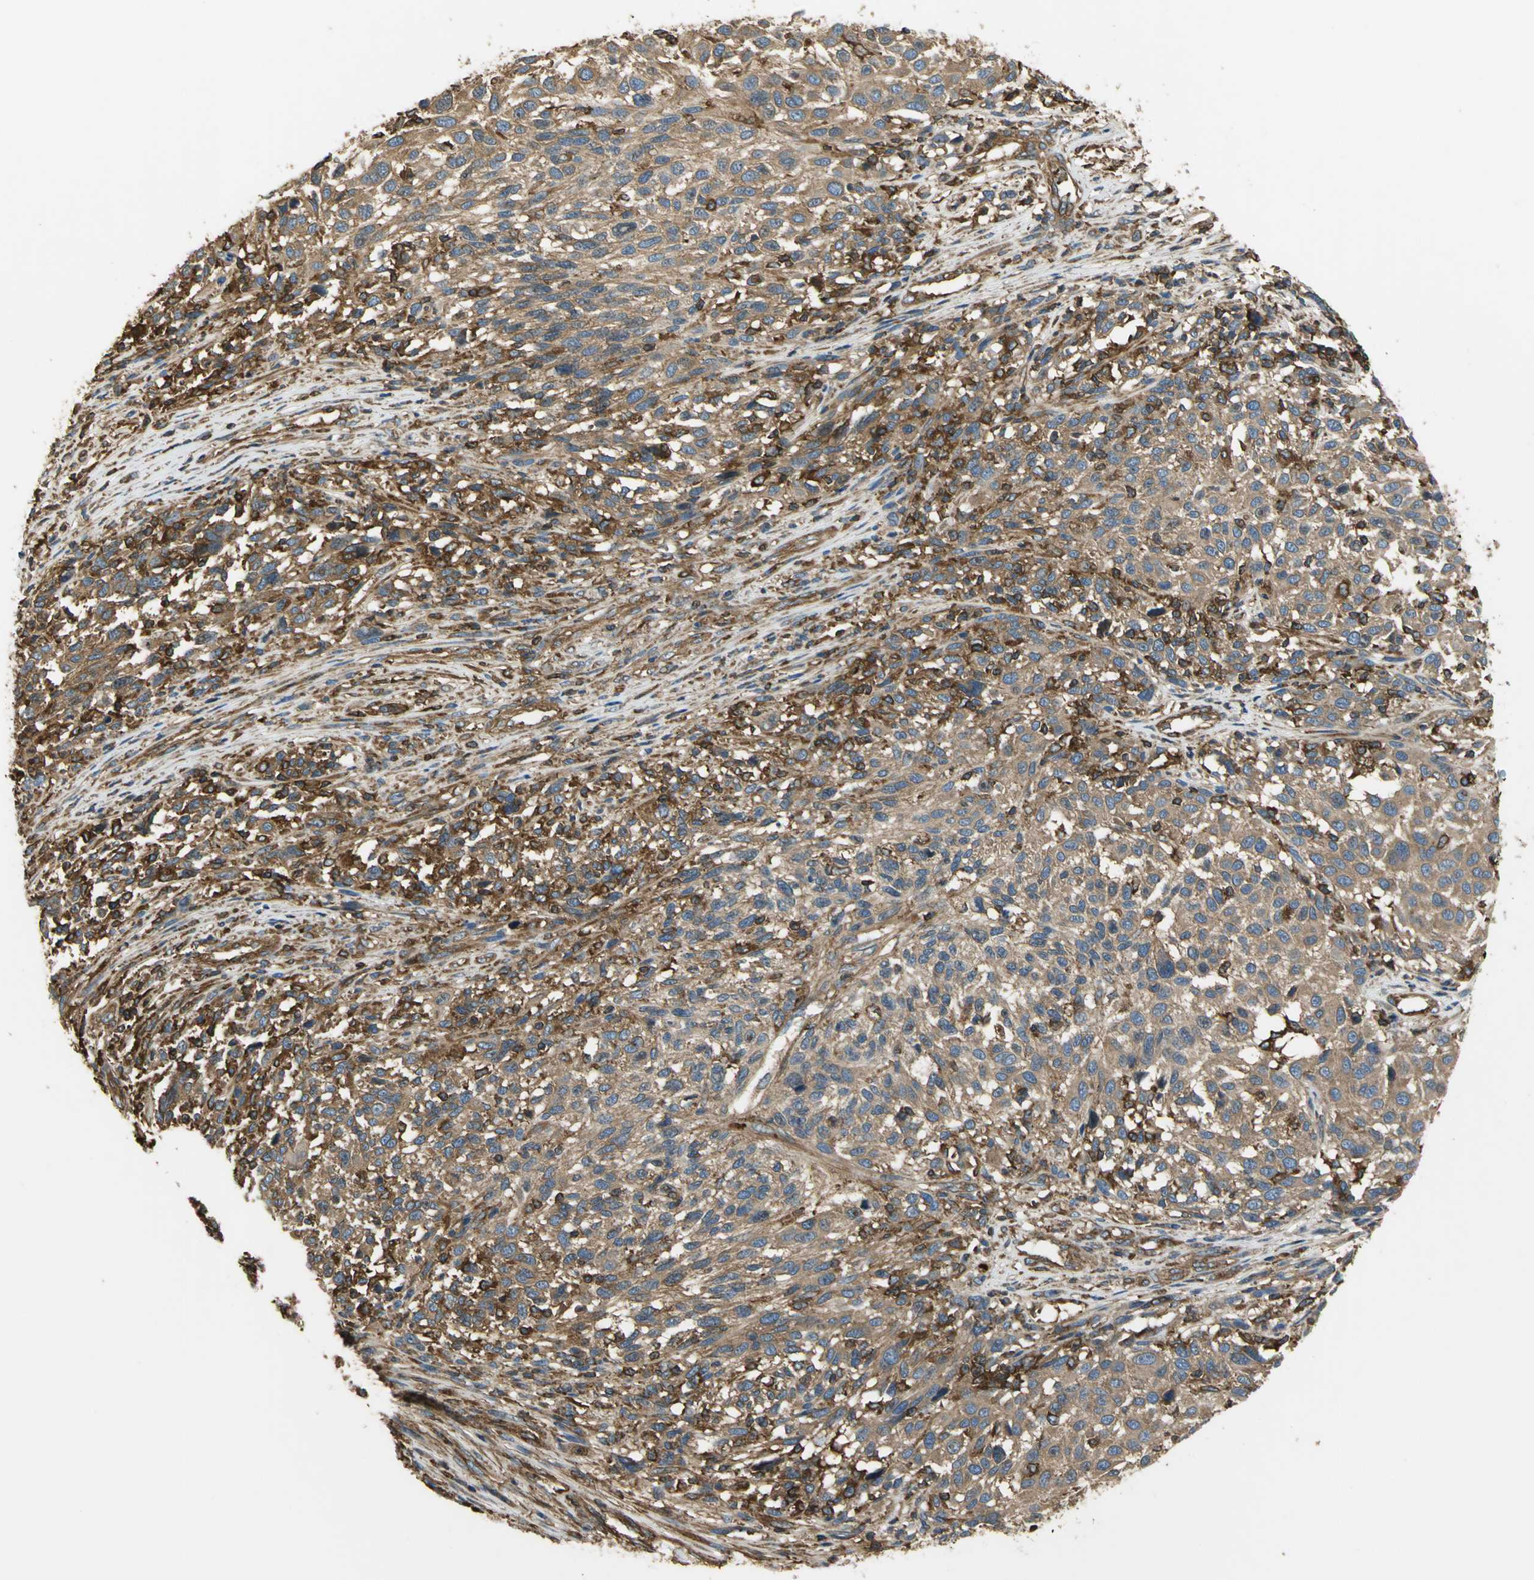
{"staining": {"intensity": "weak", "quantity": ">75%", "location": "cytoplasmic/membranous"}, "tissue": "melanoma", "cell_type": "Tumor cells", "image_type": "cancer", "snomed": [{"axis": "morphology", "description": "Malignant melanoma, Metastatic site"}, {"axis": "topography", "description": "Lymph node"}], "caption": "Weak cytoplasmic/membranous protein expression is appreciated in approximately >75% of tumor cells in malignant melanoma (metastatic site).", "gene": "TLN1", "patient": {"sex": "male", "age": 61}}